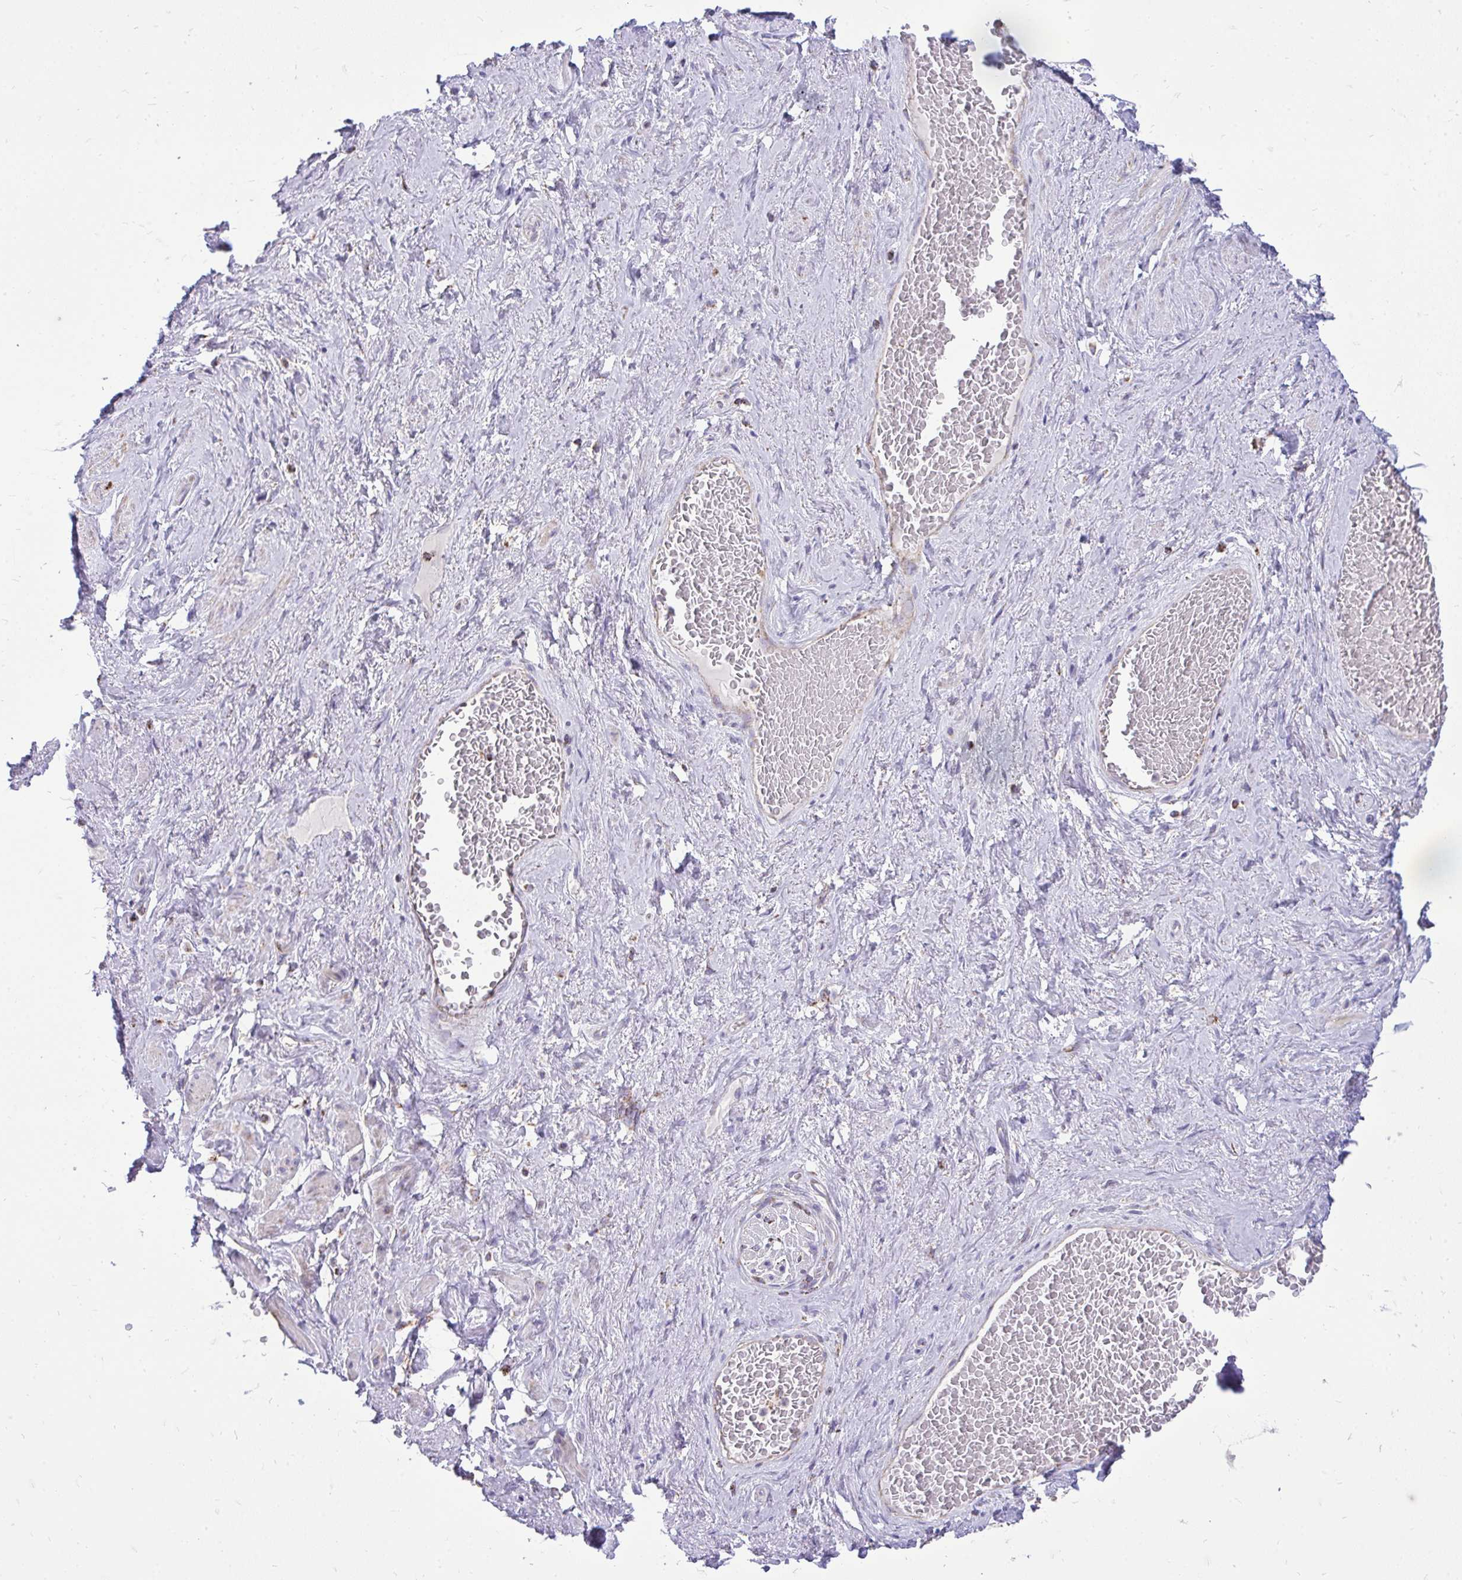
{"staining": {"intensity": "negative", "quantity": "none", "location": "none"}, "tissue": "soft tissue", "cell_type": "Fibroblasts", "image_type": "normal", "snomed": [{"axis": "morphology", "description": "Normal tissue, NOS"}, {"axis": "topography", "description": "Vagina"}, {"axis": "topography", "description": "Peripheral nerve tissue"}], "caption": "Human soft tissue stained for a protein using IHC reveals no staining in fibroblasts.", "gene": "SPTBN2", "patient": {"sex": "female", "age": 71}}